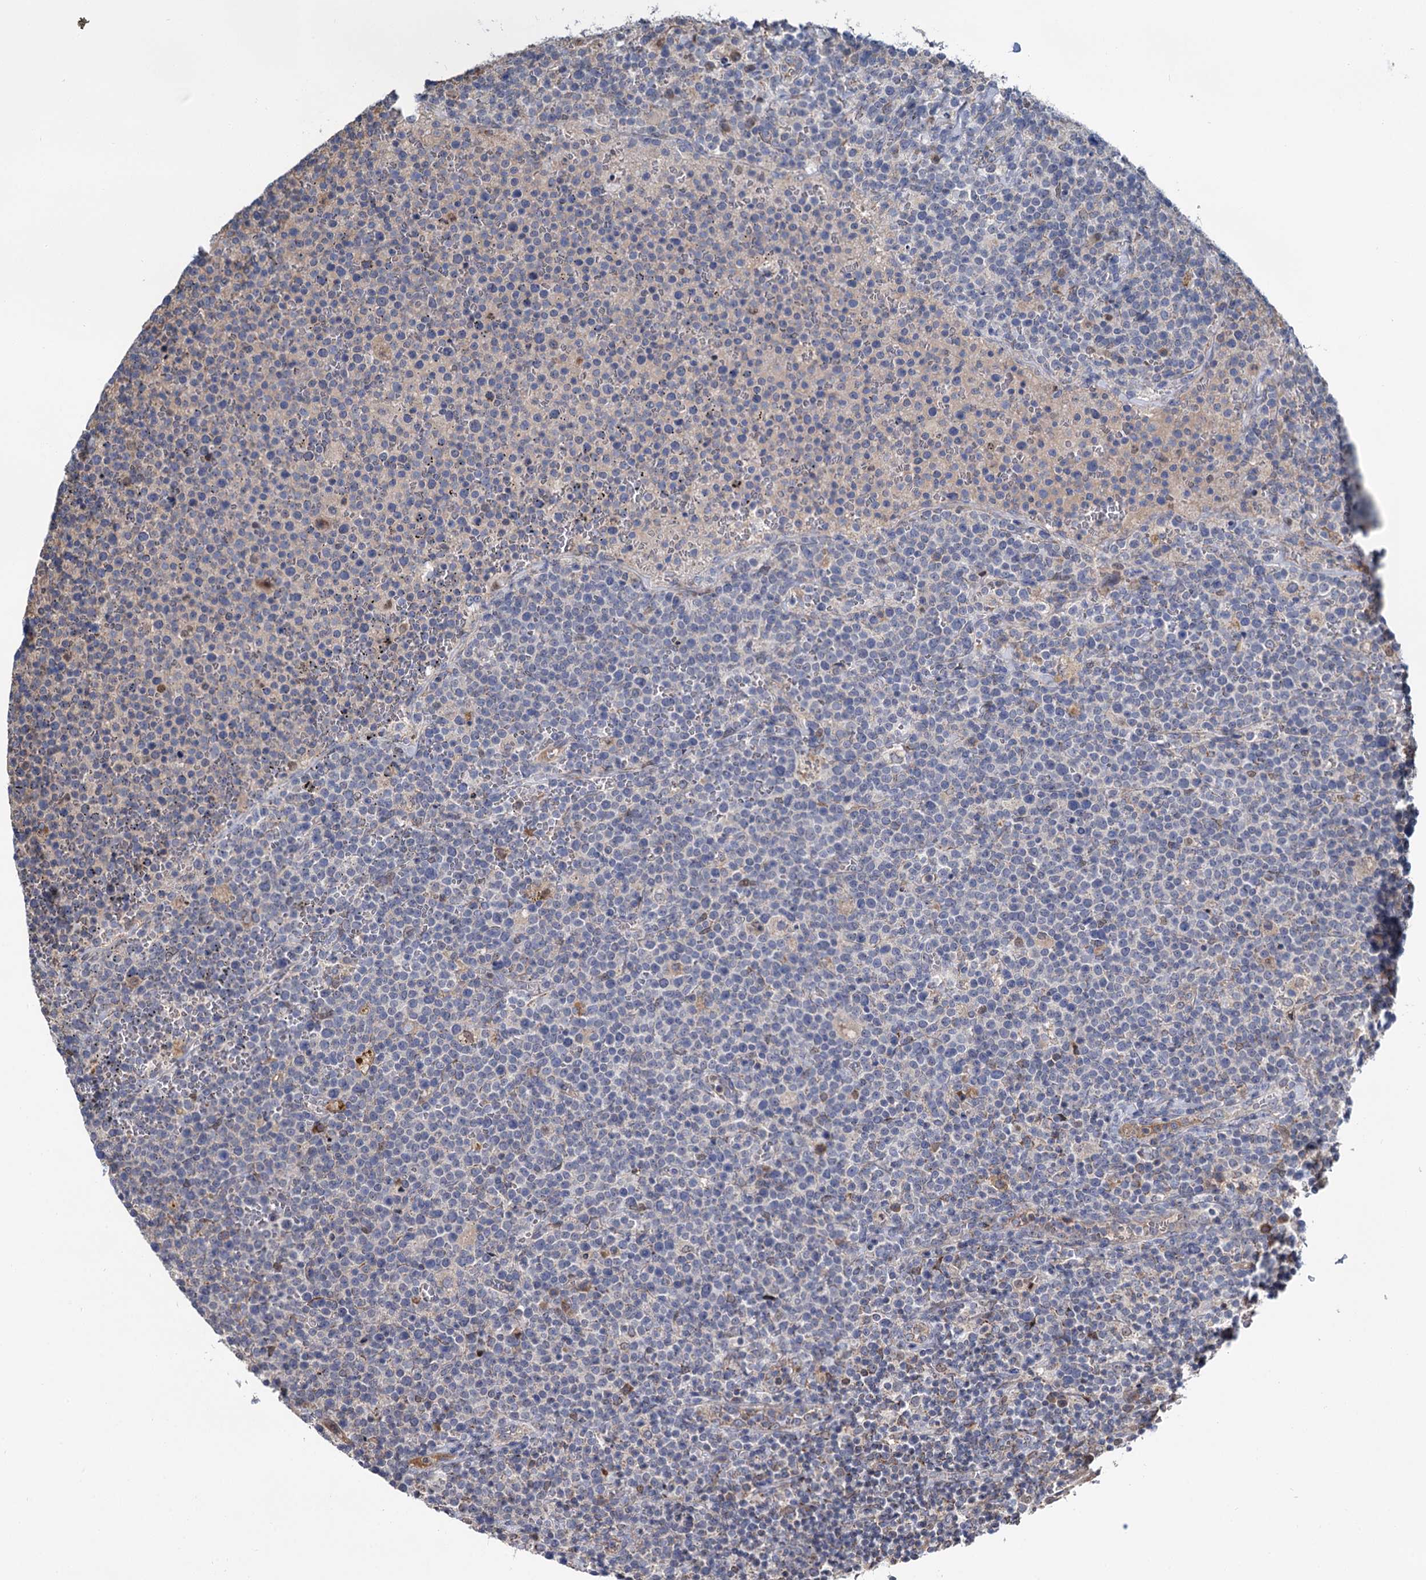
{"staining": {"intensity": "negative", "quantity": "none", "location": "none"}, "tissue": "lymphoma", "cell_type": "Tumor cells", "image_type": "cancer", "snomed": [{"axis": "morphology", "description": "Malignant lymphoma, non-Hodgkin's type, High grade"}, {"axis": "topography", "description": "Lymph node"}], "caption": "High magnification brightfield microscopy of malignant lymphoma, non-Hodgkin's type (high-grade) stained with DAB (brown) and counterstained with hematoxylin (blue): tumor cells show no significant staining.", "gene": "ALKBH7", "patient": {"sex": "male", "age": 61}}